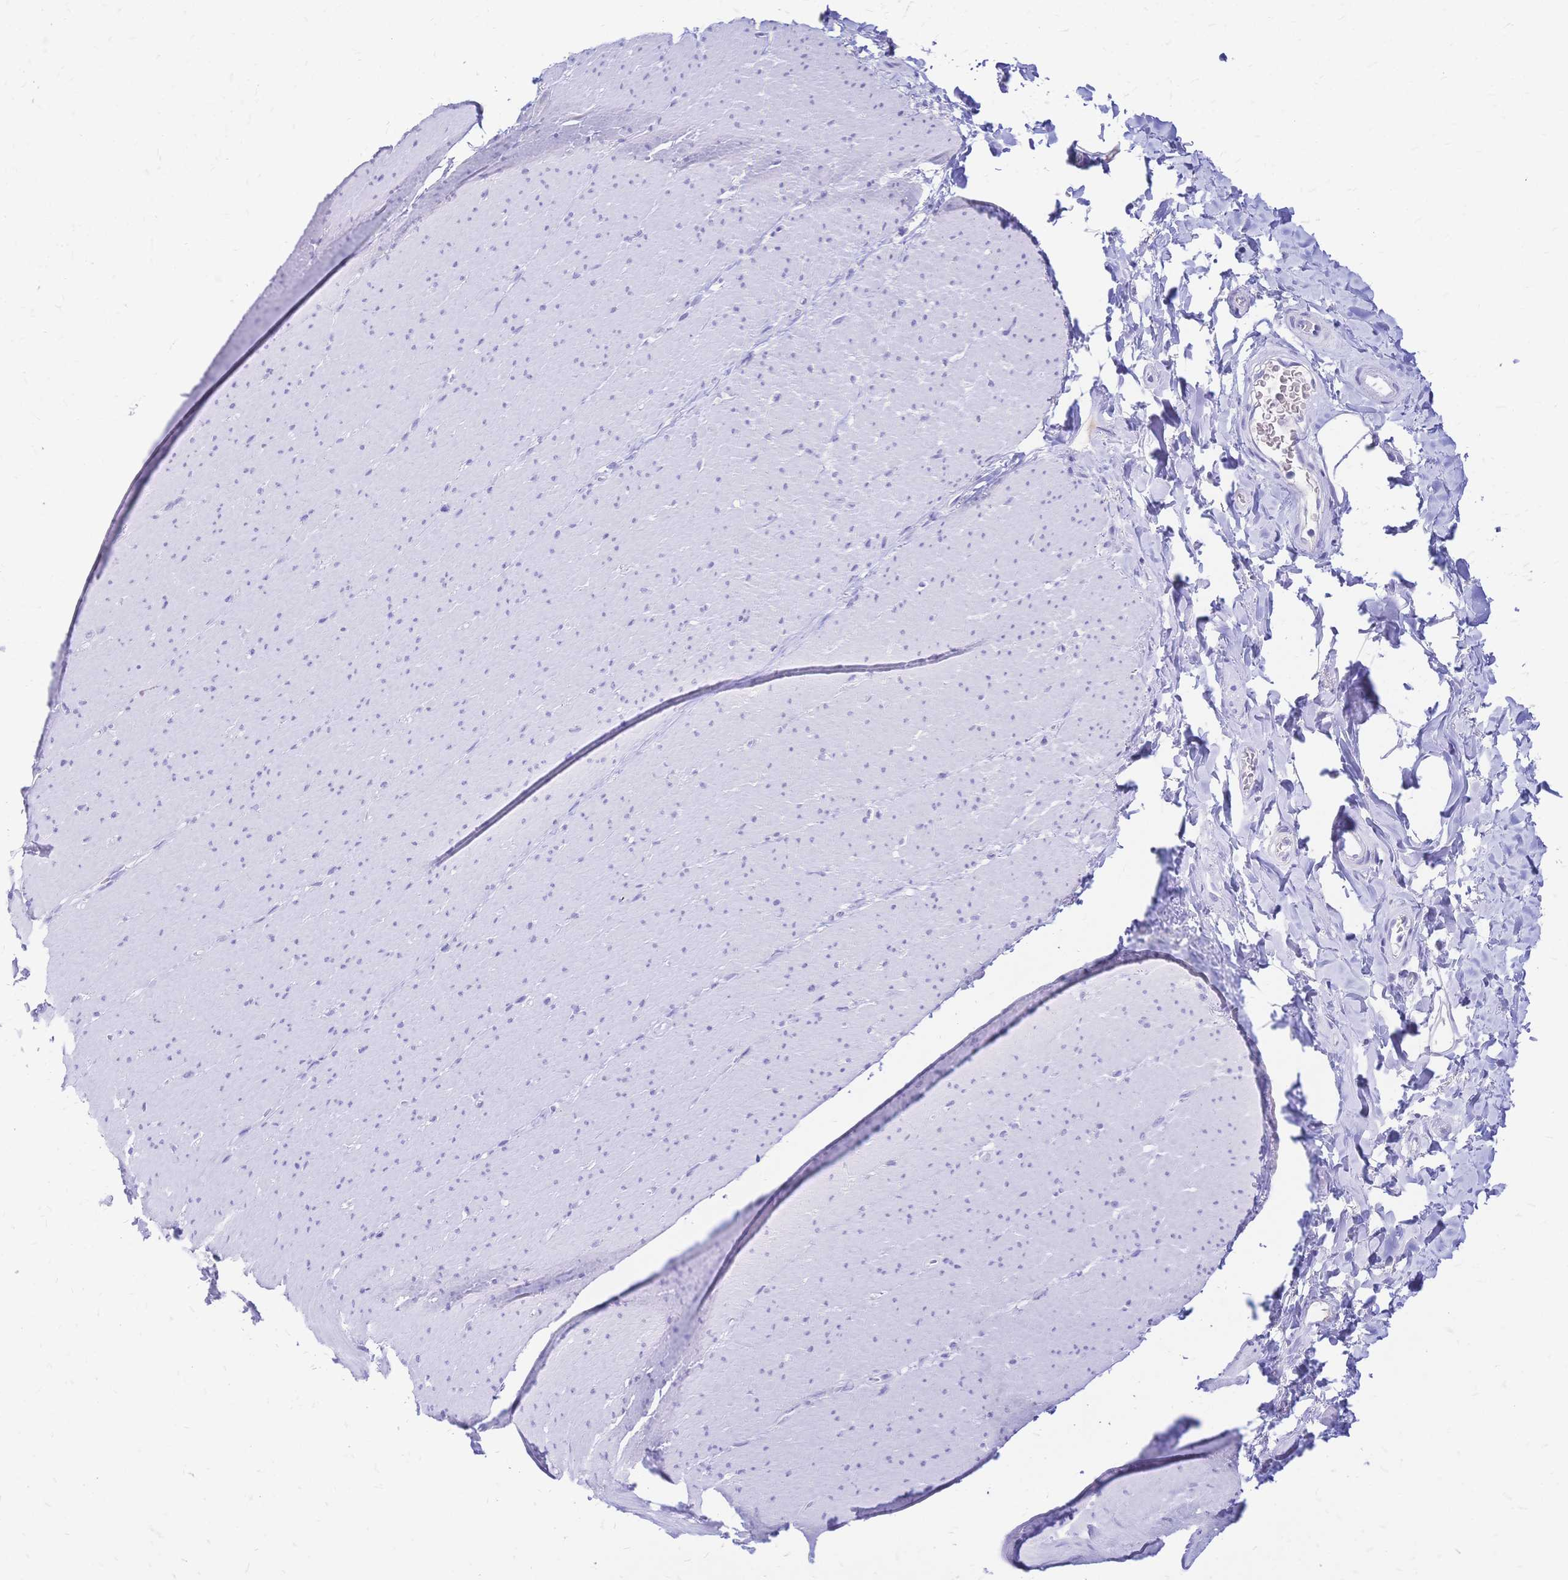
{"staining": {"intensity": "negative", "quantity": "none", "location": "none"}, "tissue": "smooth muscle", "cell_type": "Smooth muscle cells", "image_type": "normal", "snomed": [{"axis": "morphology", "description": "Normal tissue, NOS"}, {"axis": "topography", "description": "Smooth muscle"}, {"axis": "topography", "description": "Rectum"}], "caption": "There is no significant positivity in smooth muscle cells of smooth muscle. (DAB (3,3'-diaminobenzidine) immunohistochemistry visualized using brightfield microscopy, high magnification).", "gene": "FA2H", "patient": {"sex": "male", "age": 53}}